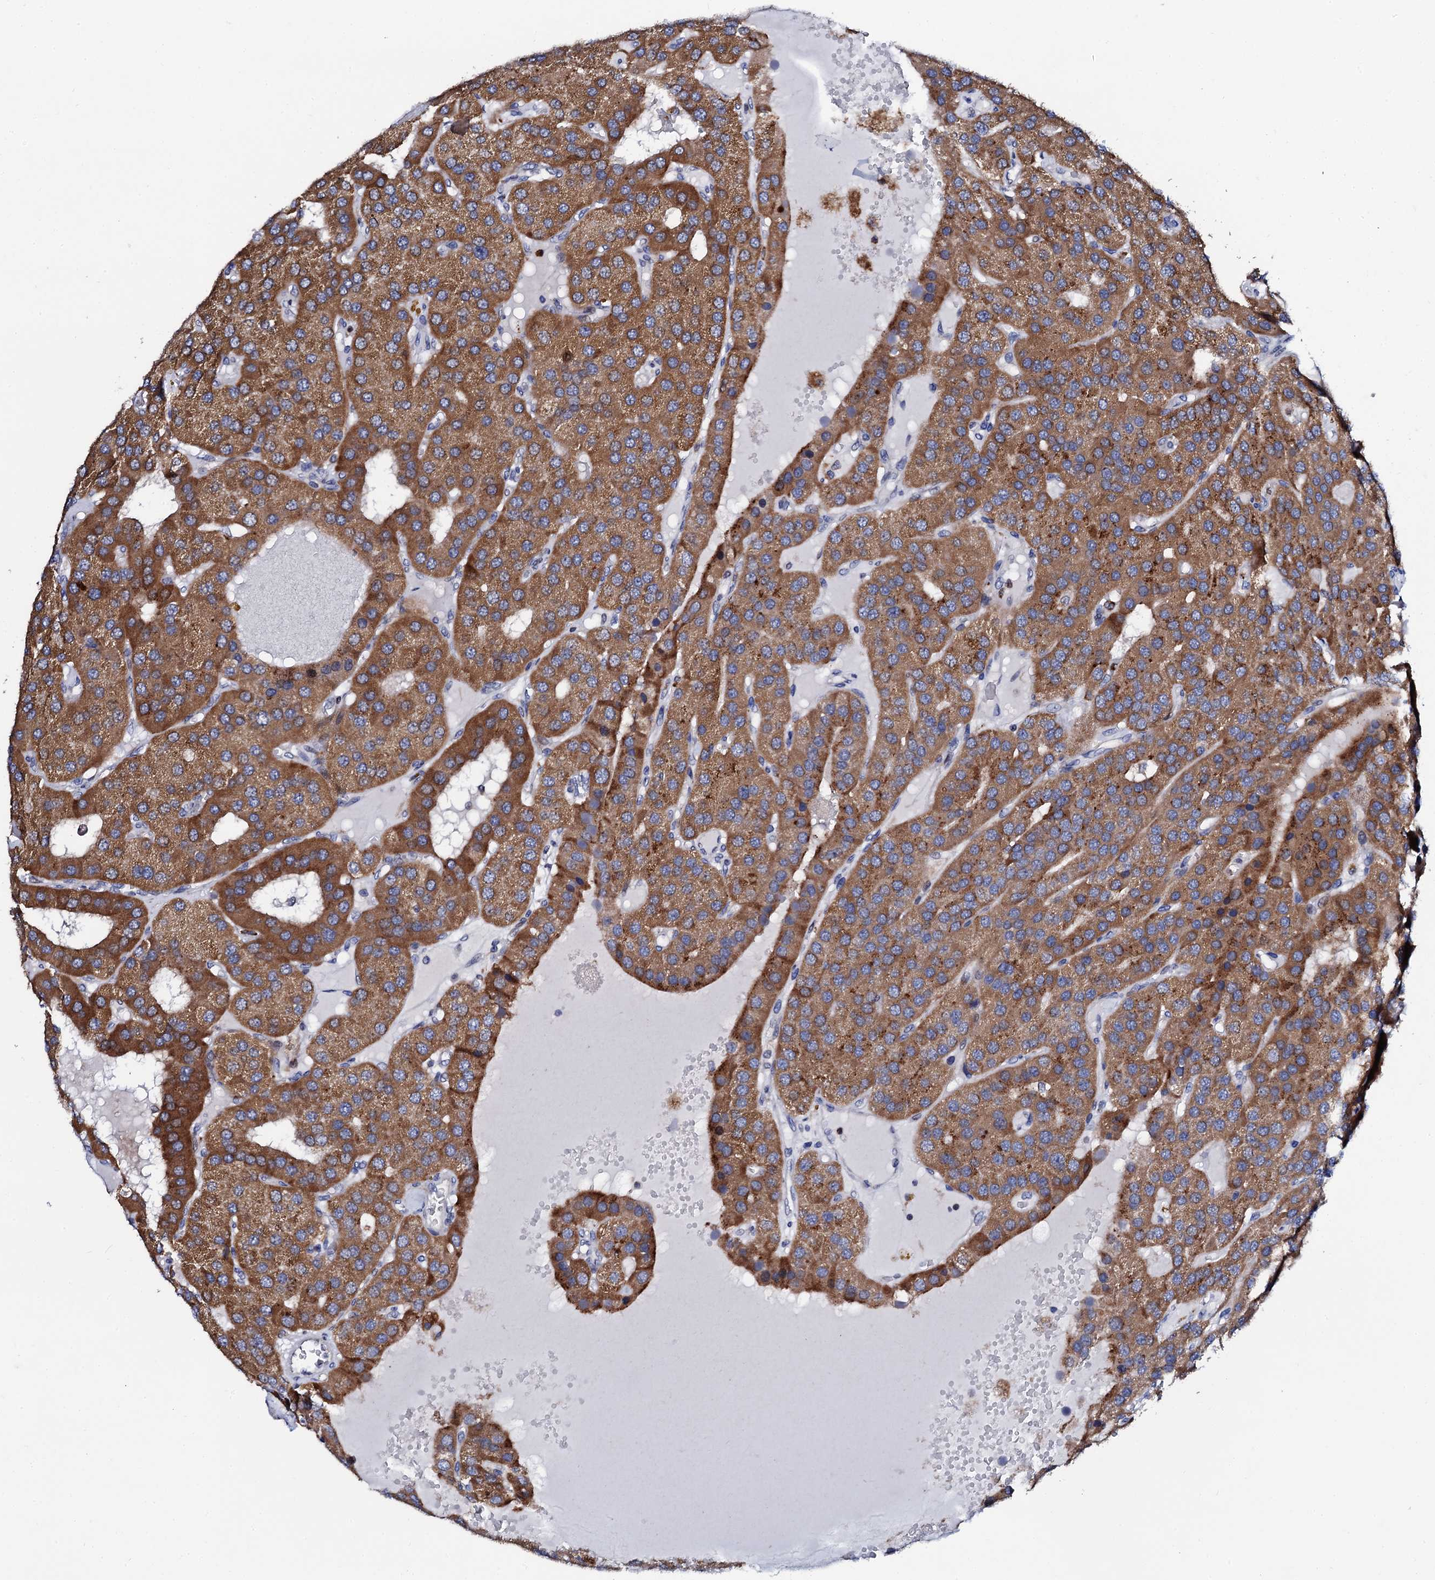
{"staining": {"intensity": "moderate", "quantity": ">75%", "location": "cytoplasmic/membranous"}, "tissue": "parathyroid gland", "cell_type": "Glandular cells", "image_type": "normal", "snomed": [{"axis": "morphology", "description": "Normal tissue, NOS"}, {"axis": "morphology", "description": "Adenoma, NOS"}, {"axis": "topography", "description": "Parathyroid gland"}], "caption": "A brown stain labels moderate cytoplasmic/membranous positivity of a protein in glandular cells of benign human parathyroid gland. Immunohistochemistry stains the protein in brown and the nuclei are stained blue.", "gene": "TCIRG1", "patient": {"sex": "female", "age": 86}}